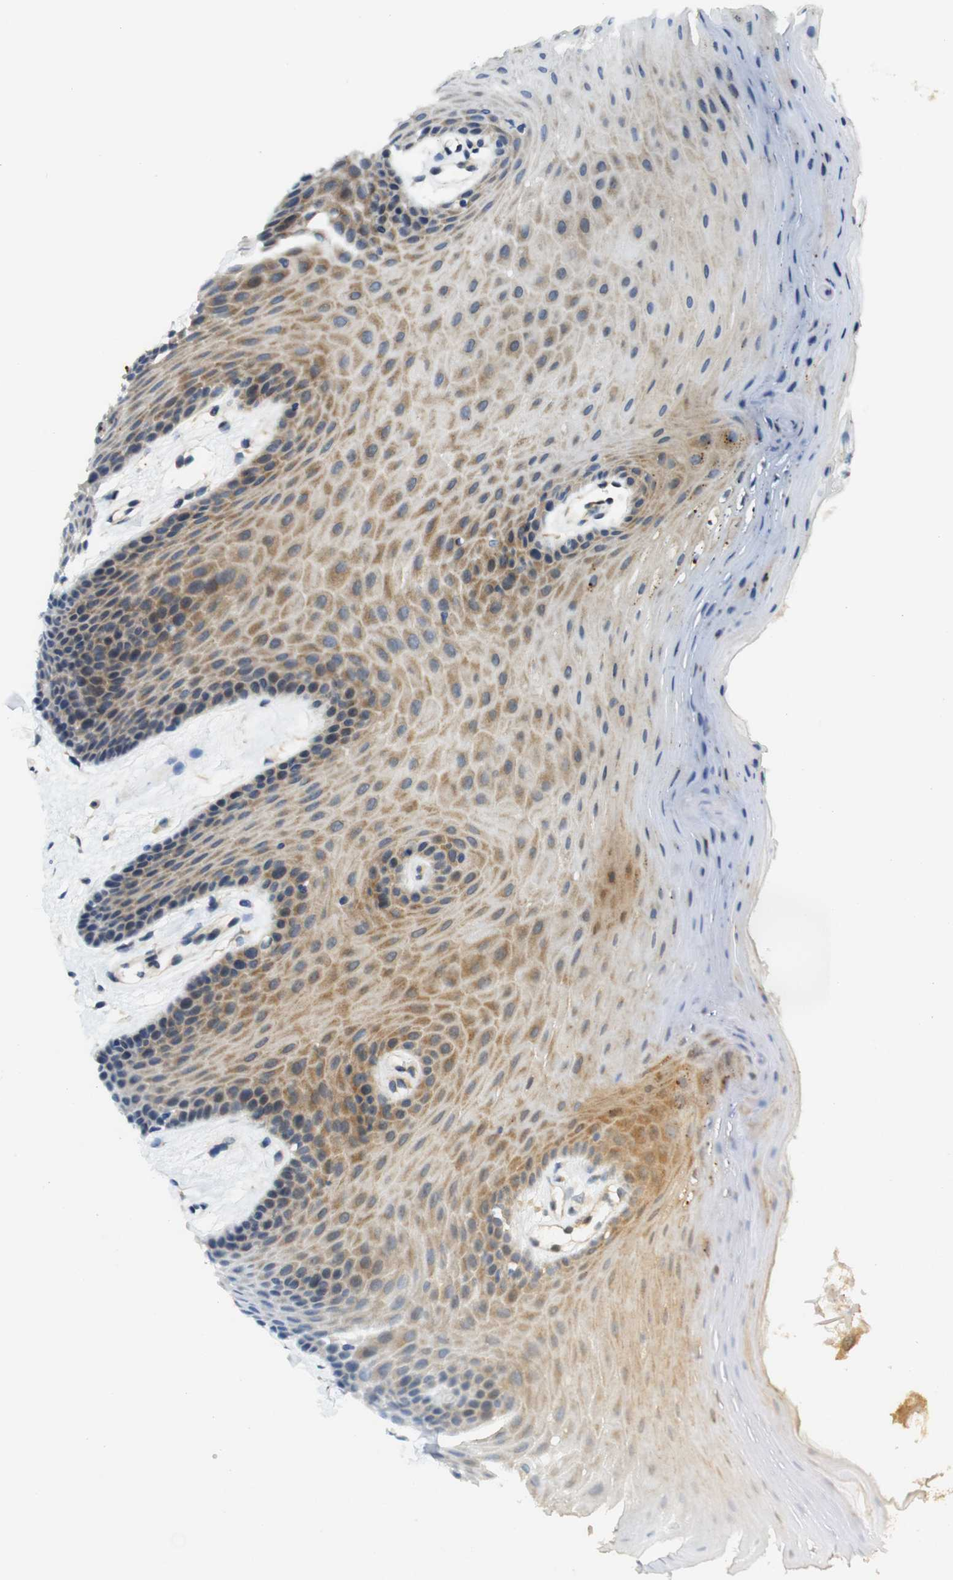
{"staining": {"intensity": "moderate", "quantity": ">75%", "location": "cytoplasmic/membranous"}, "tissue": "oral mucosa", "cell_type": "Squamous epithelial cells", "image_type": "normal", "snomed": [{"axis": "morphology", "description": "Normal tissue, NOS"}, {"axis": "morphology", "description": "Squamous cell carcinoma, NOS"}, {"axis": "topography", "description": "Skeletal muscle"}, {"axis": "topography", "description": "Adipose tissue"}, {"axis": "topography", "description": "Vascular tissue"}, {"axis": "topography", "description": "Oral tissue"}, {"axis": "topography", "description": "Peripheral nerve tissue"}, {"axis": "topography", "description": "Head-Neck"}], "caption": "Immunohistochemistry (IHC) histopathology image of normal oral mucosa: oral mucosa stained using immunohistochemistry demonstrates medium levels of moderate protein expression localized specifically in the cytoplasmic/membranous of squamous epithelial cells, appearing as a cytoplasmic/membranous brown color.", "gene": "BNIP3", "patient": {"sex": "male", "age": 71}}